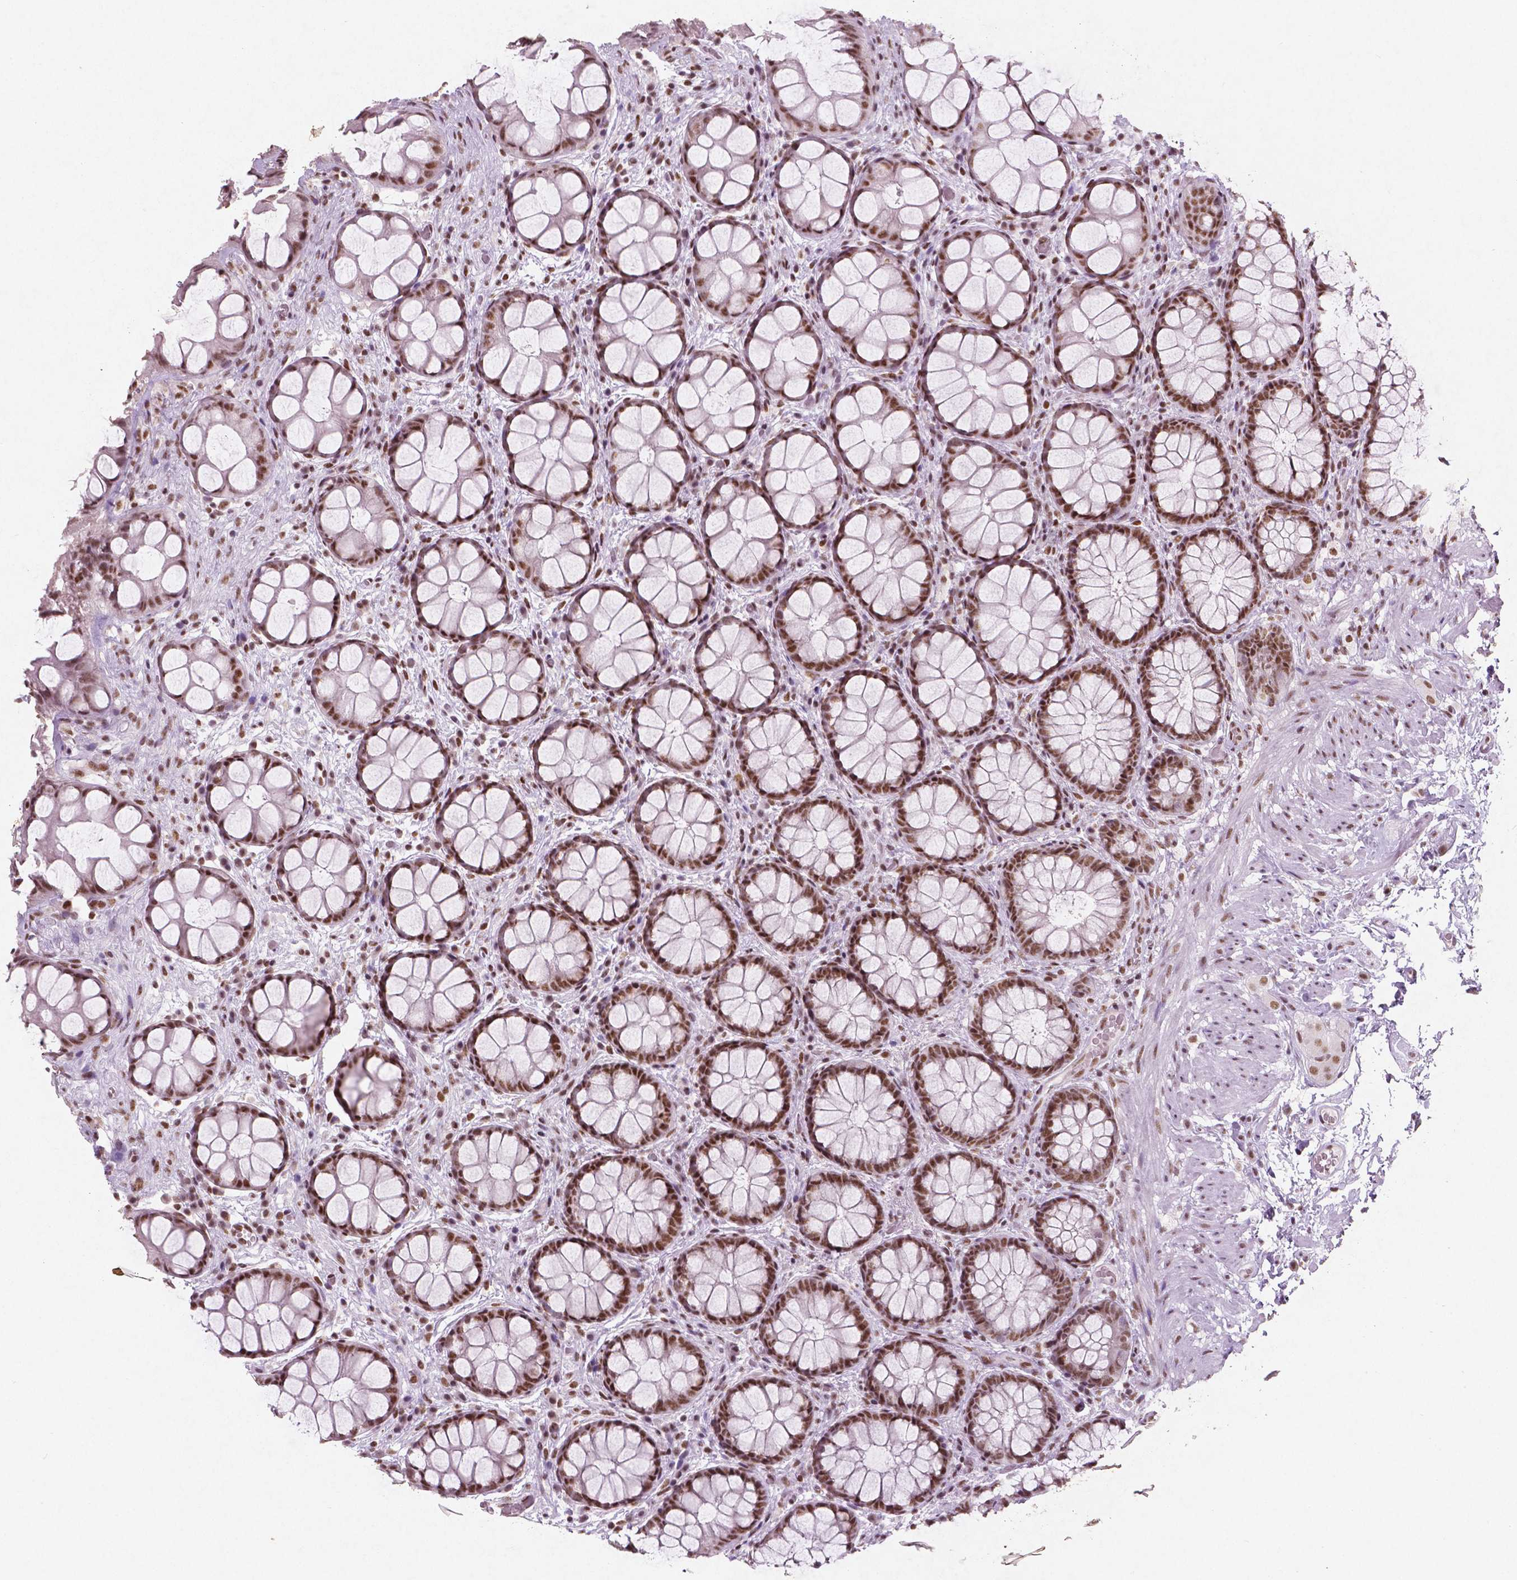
{"staining": {"intensity": "moderate", "quantity": ">75%", "location": "nuclear"}, "tissue": "rectum", "cell_type": "Glandular cells", "image_type": "normal", "snomed": [{"axis": "morphology", "description": "Normal tissue, NOS"}, {"axis": "topography", "description": "Rectum"}], "caption": "A brown stain shows moderate nuclear positivity of a protein in glandular cells of unremarkable rectum. (Stains: DAB (3,3'-diaminobenzidine) in brown, nuclei in blue, Microscopy: brightfield microscopy at high magnification).", "gene": "BRD4", "patient": {"sex": "female", "age": 62}}